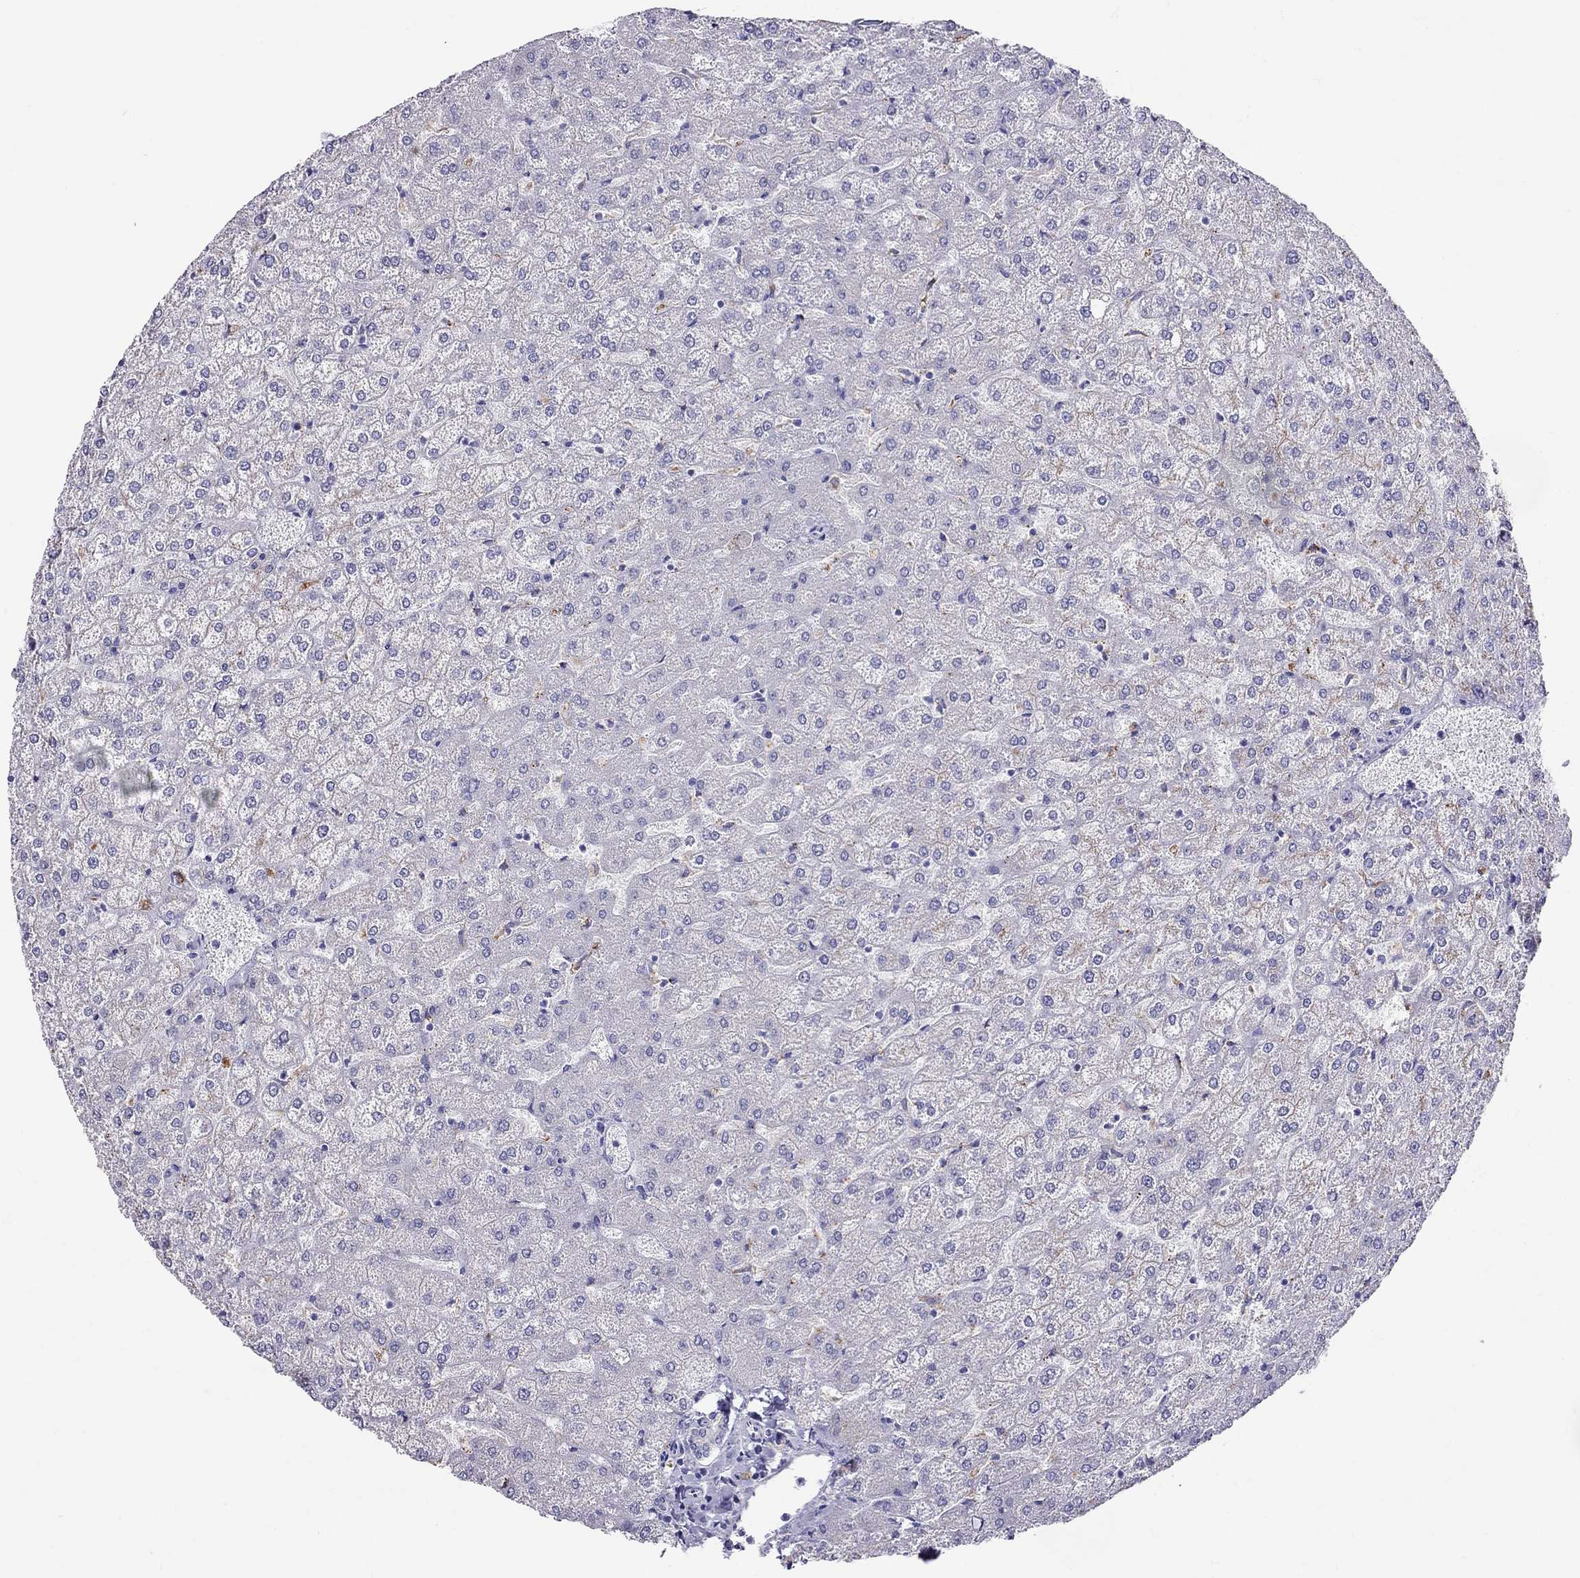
{"staining": {"intensity": "negative", "quantity": "none", "location": "none"}, "tissue": "liver", "cell_type": "Cholangiocytes", "image_type": "normal", "snomed": [{"axis": "morphology", "description": "Normal tissue, NOS"}, {"axis": "topography", "description": "Liver"}], "caption": "Immunohistochemical staining of normal human liver displays no significant staining in cholangiocytes.", "gene": "CLPSL2", "patient": {"sex": "female", "age": 32}}